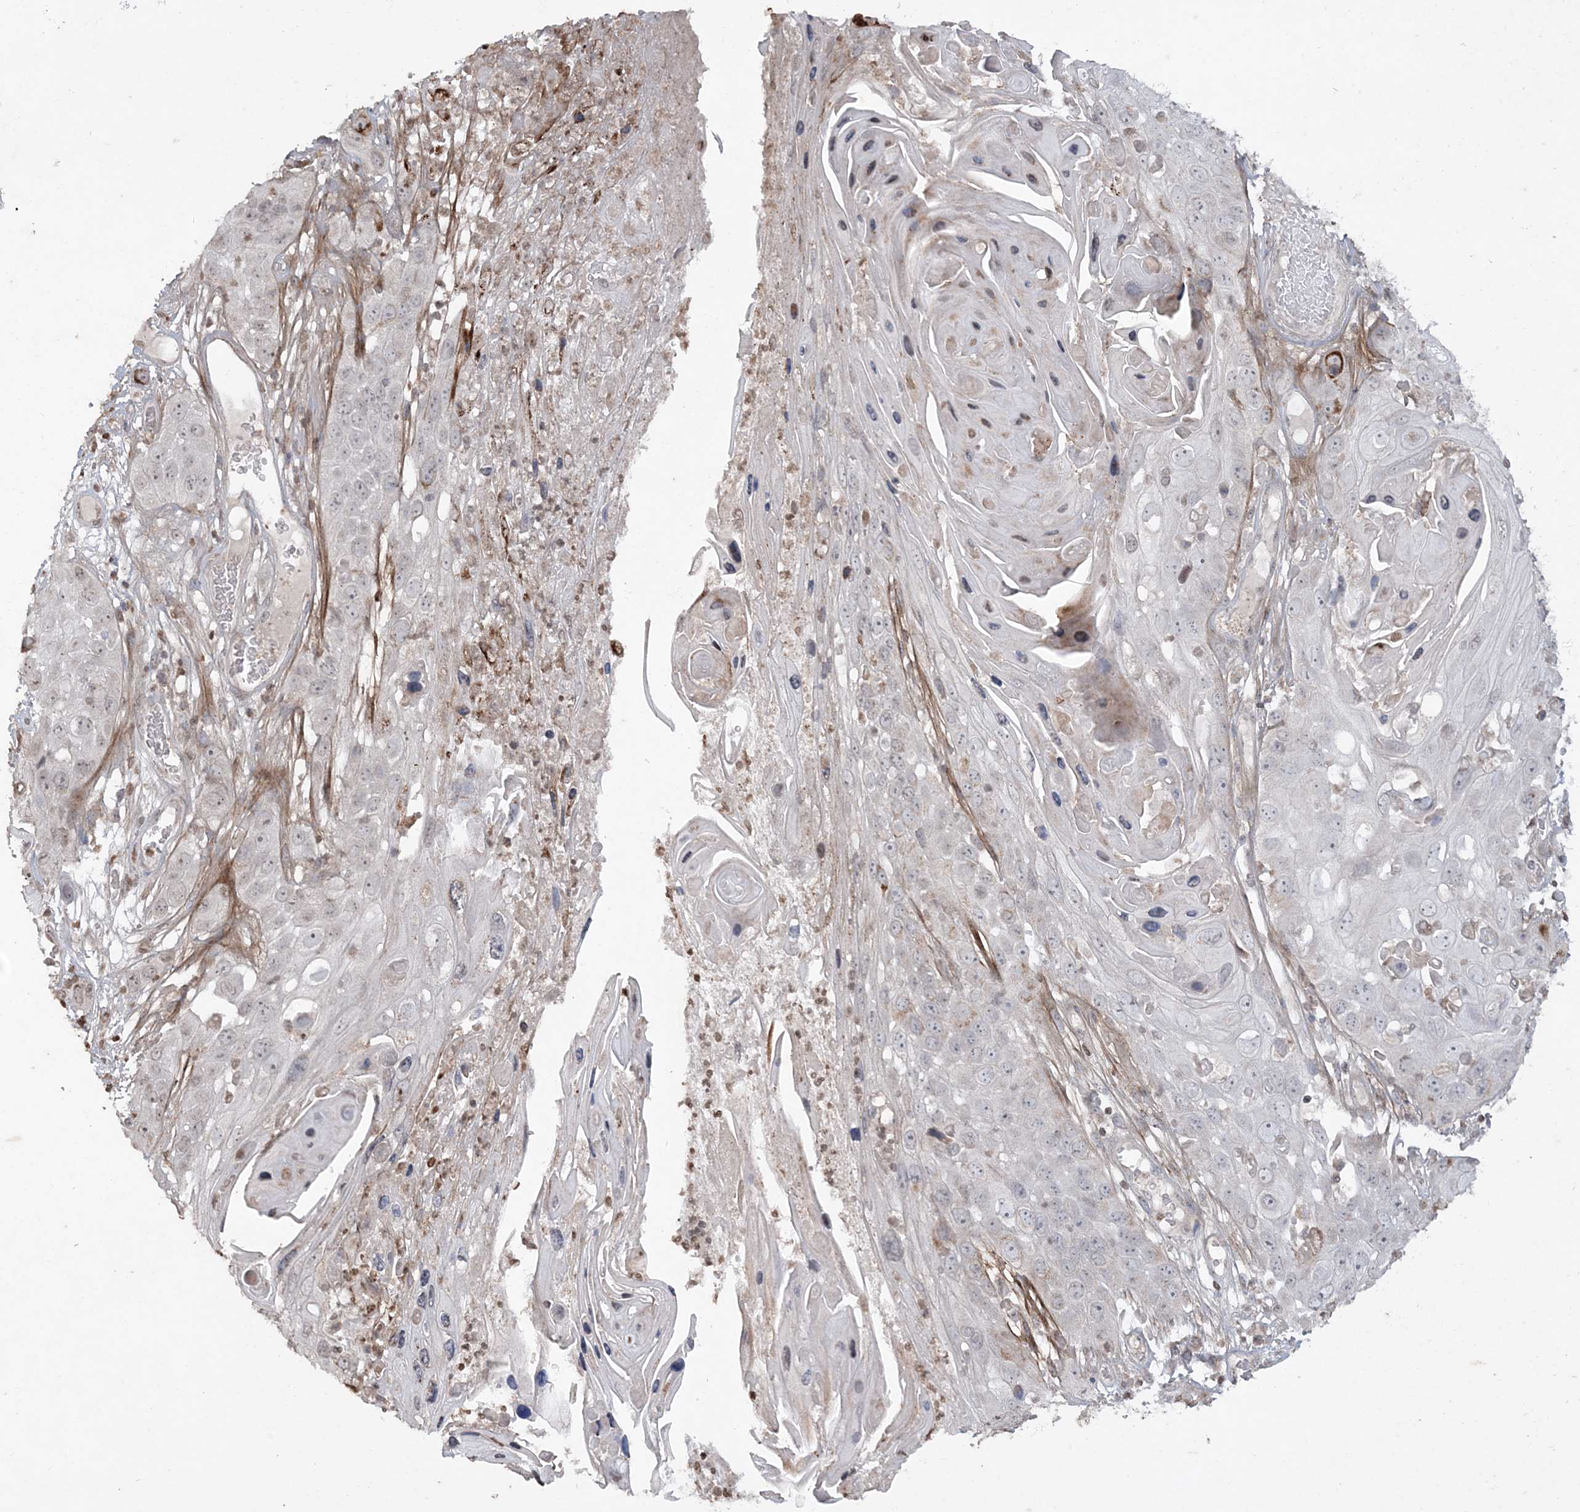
{"staining": {"intensity": "negative", "quantity": "none", "location": "none"}, "tissue": "skin cancer", "cell_type": "Tumor cells", "image_type": "cancer", "snomed": [{"axis": "morphology", "description": "Squamous cell carcinoma, NOS"}, {"axis": "topography", "description": "Skin"}], "caption": "Tumor cells are negative for protein expression in human skin squamous cell carcinoma. (Stains: DAB (3,3'-diaminobenzidine) immunohistochemistry with hematoxylin counter stain, Microscopy: brightfield microscopy at high magnification).", "gene": "TTC7A", "patient": {"sex": "male", "age": 55}}